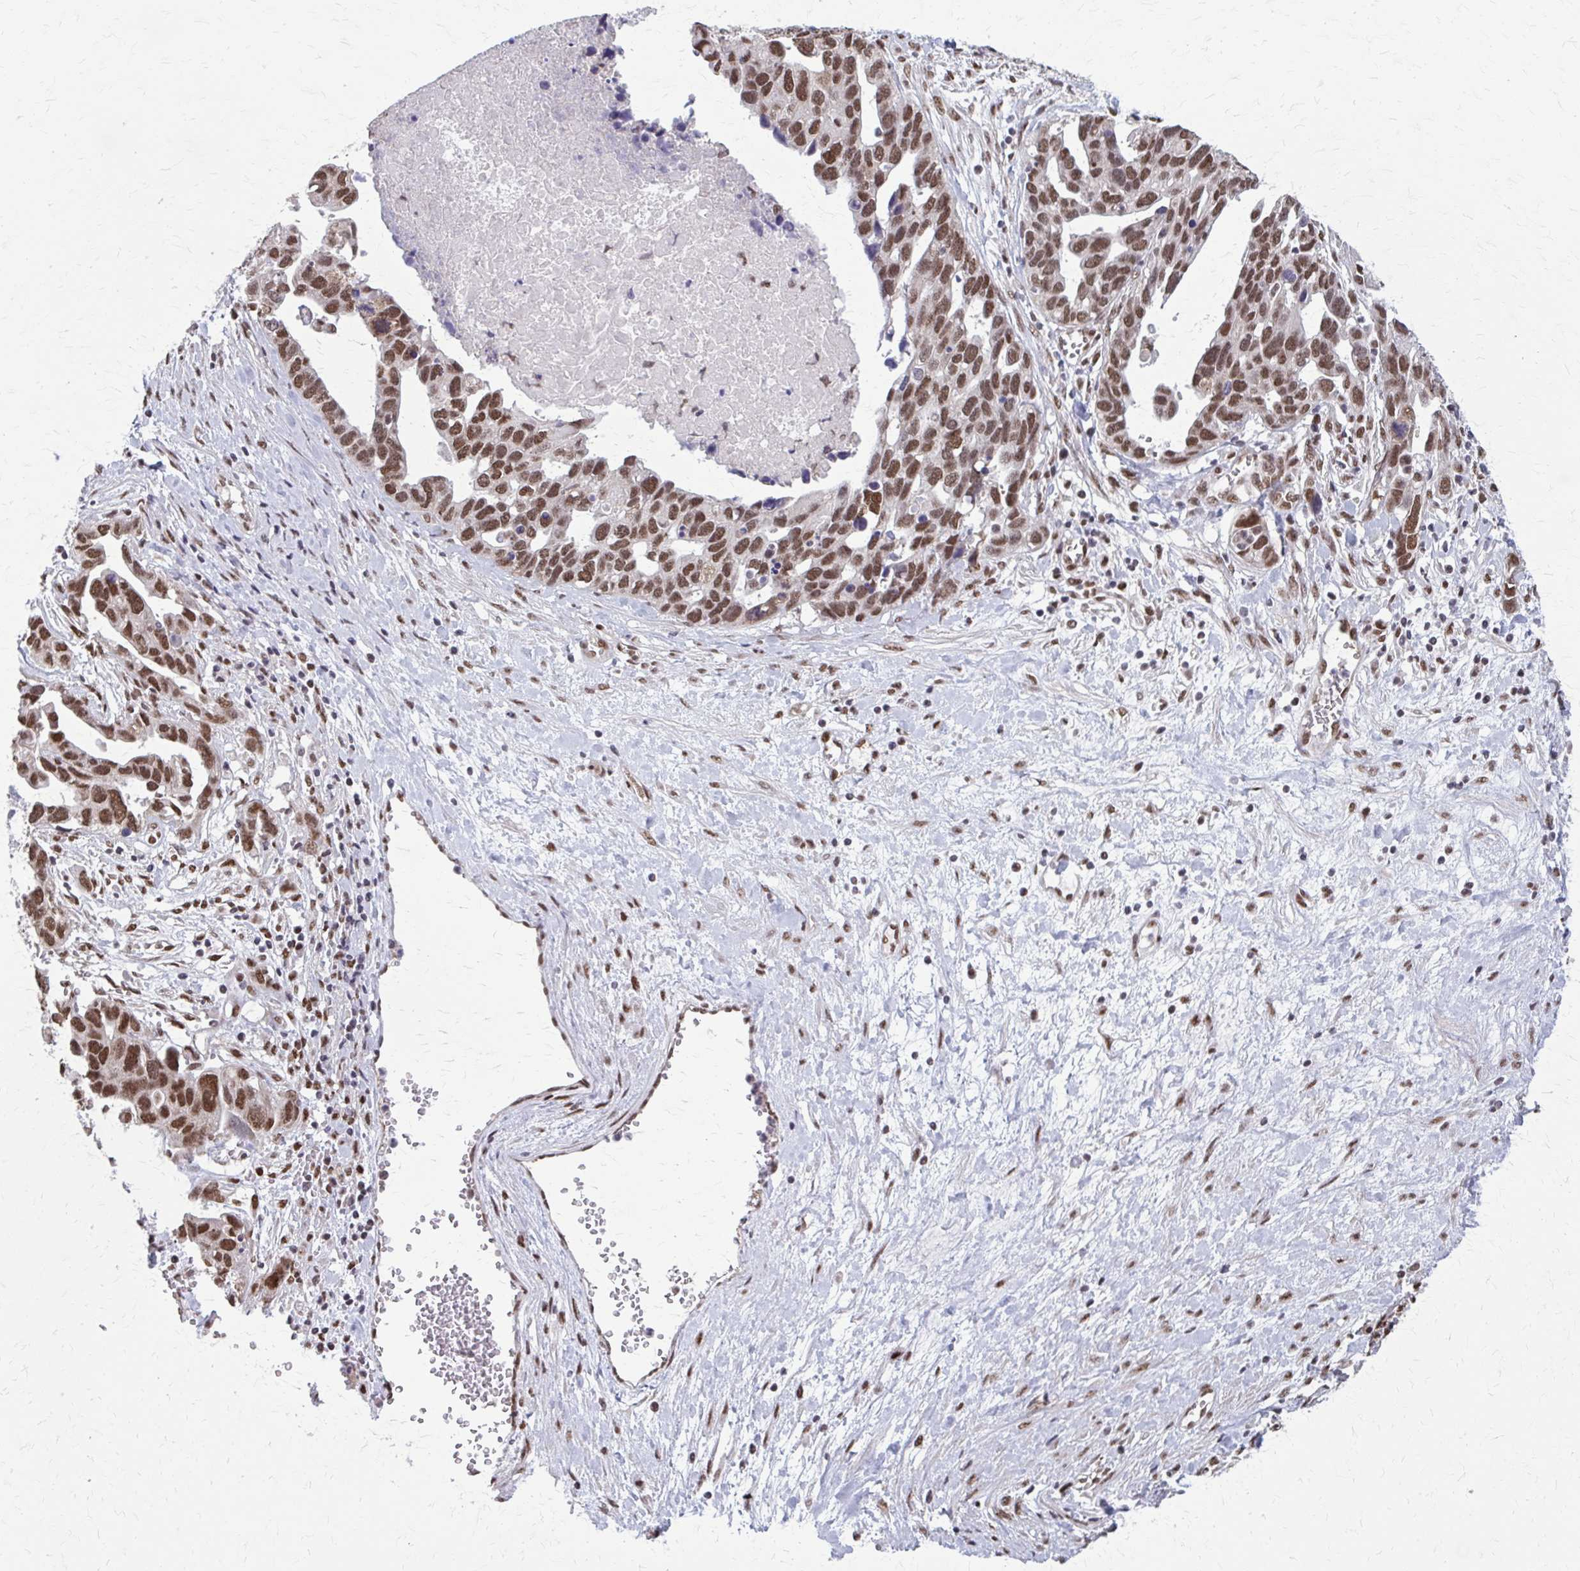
{"staining": {"intensity": "moderate", "quantity": ">75%", "location": "nuclear"}, "tissue": "ovarian cancer", "cell_type": "Tumor cells", "image_type": "cancer", "snomed": [{"axis": "morphology", "description": "Cystadenocarcinoma, serous, NOS"}, {"axis": "topography", "description": "Ovary"}], "caption": "This photomicrograph shows ovarian cancer (serous cystadenocarcinoma) stained with immunohistochemistry to label a protein in brown. The nuclear of tumor cells show moderate positivity for the protein. Nuclei are counter-stained blue.", "gene": "TTF1", "patient": {"sex": "female", "age": 54}}